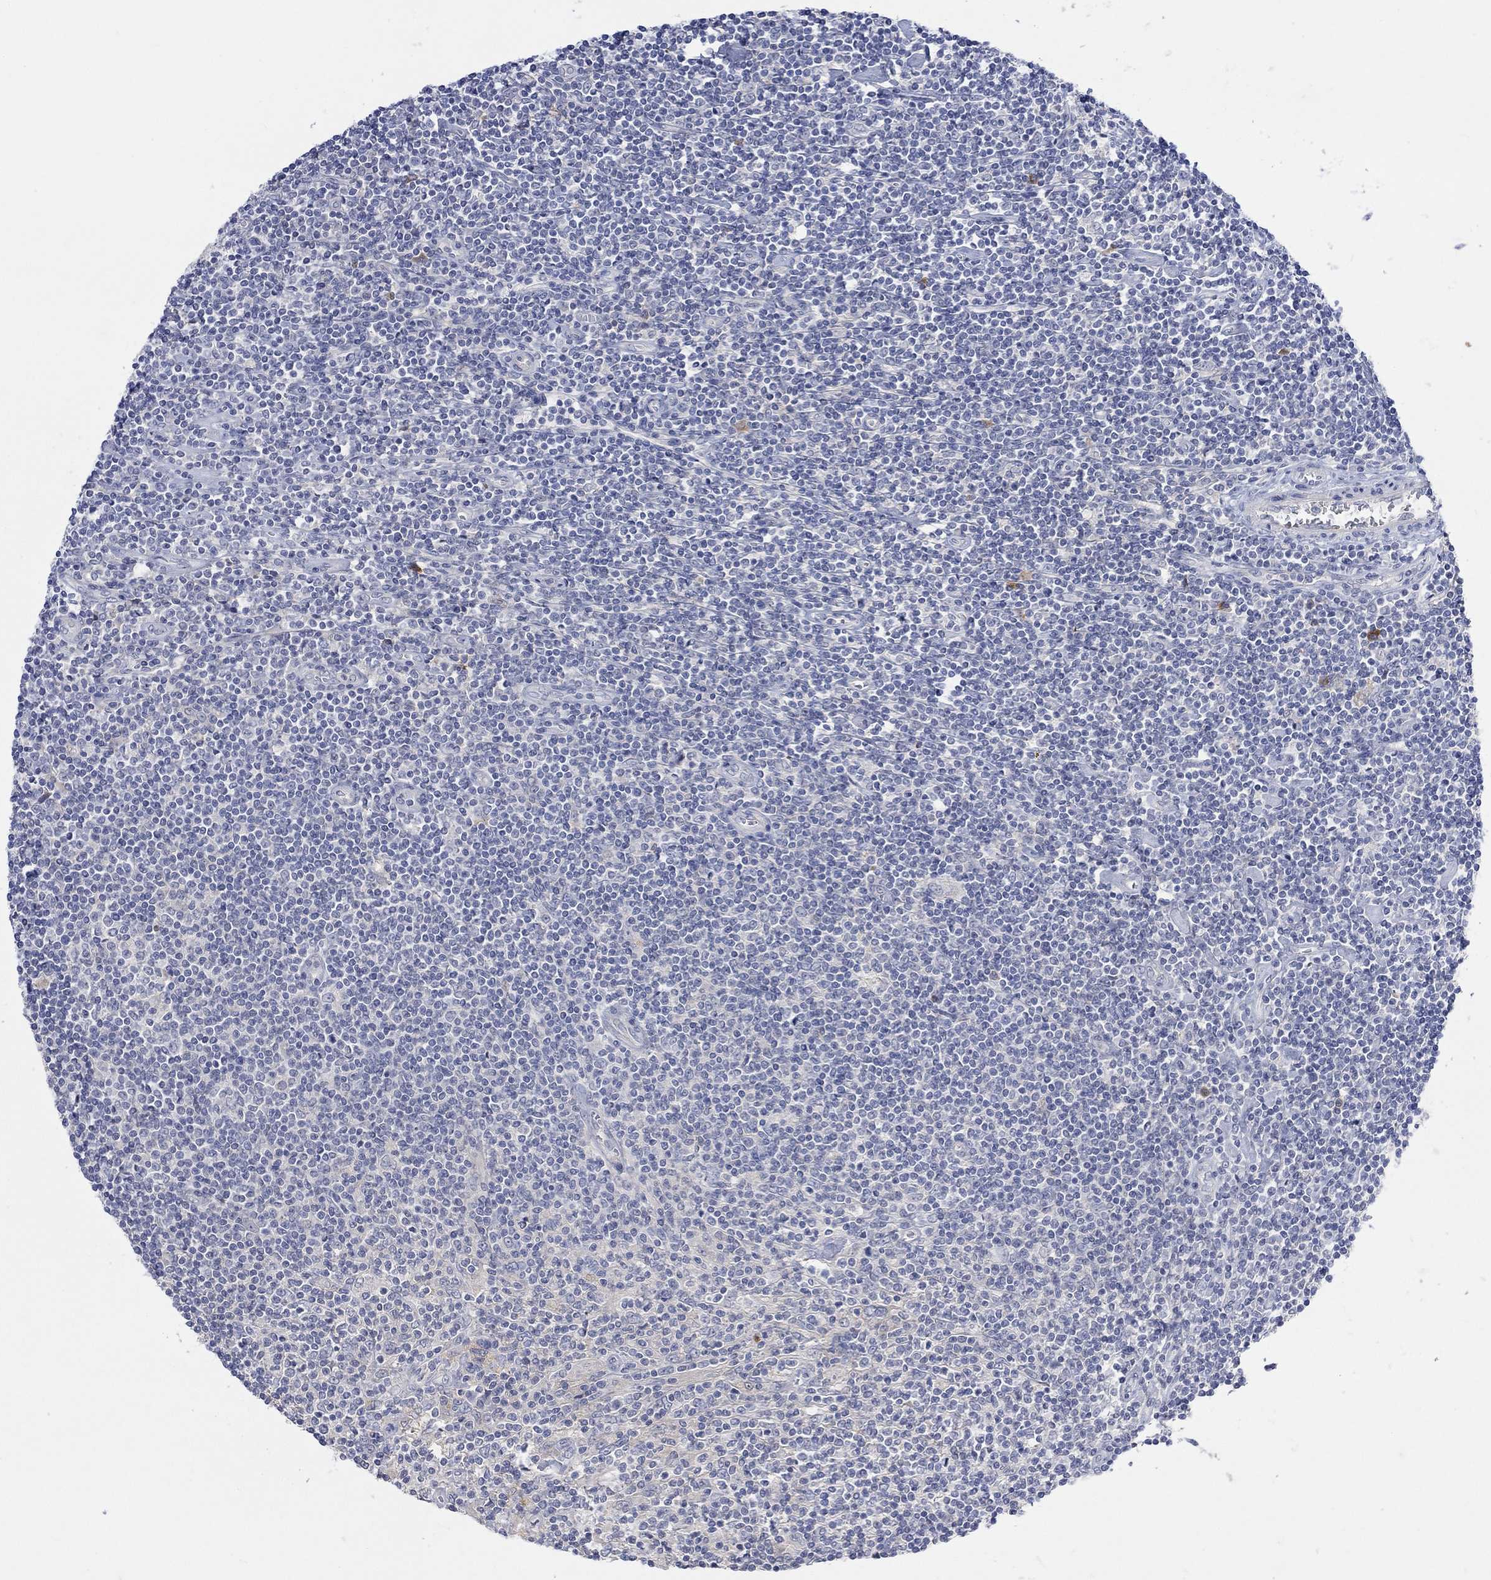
{"staining": {"intensity": "negative", "quantity": "none", "location": "none"}, "tissue": "lymphoma", "cell_type": "Tumor cells", "image_type": "cancer", "snomed": [{"axis": "morphology", "description": "Hodgkin's disease, NOS"}, {"axis": "topography", "description": "Lymph node"}], "caption": "Immunohistochemical staining of human lymphoma shows no significant positivity in tumor cells.", "gene": "MSTN", "patient": {"sex": "male", "age": 40}}